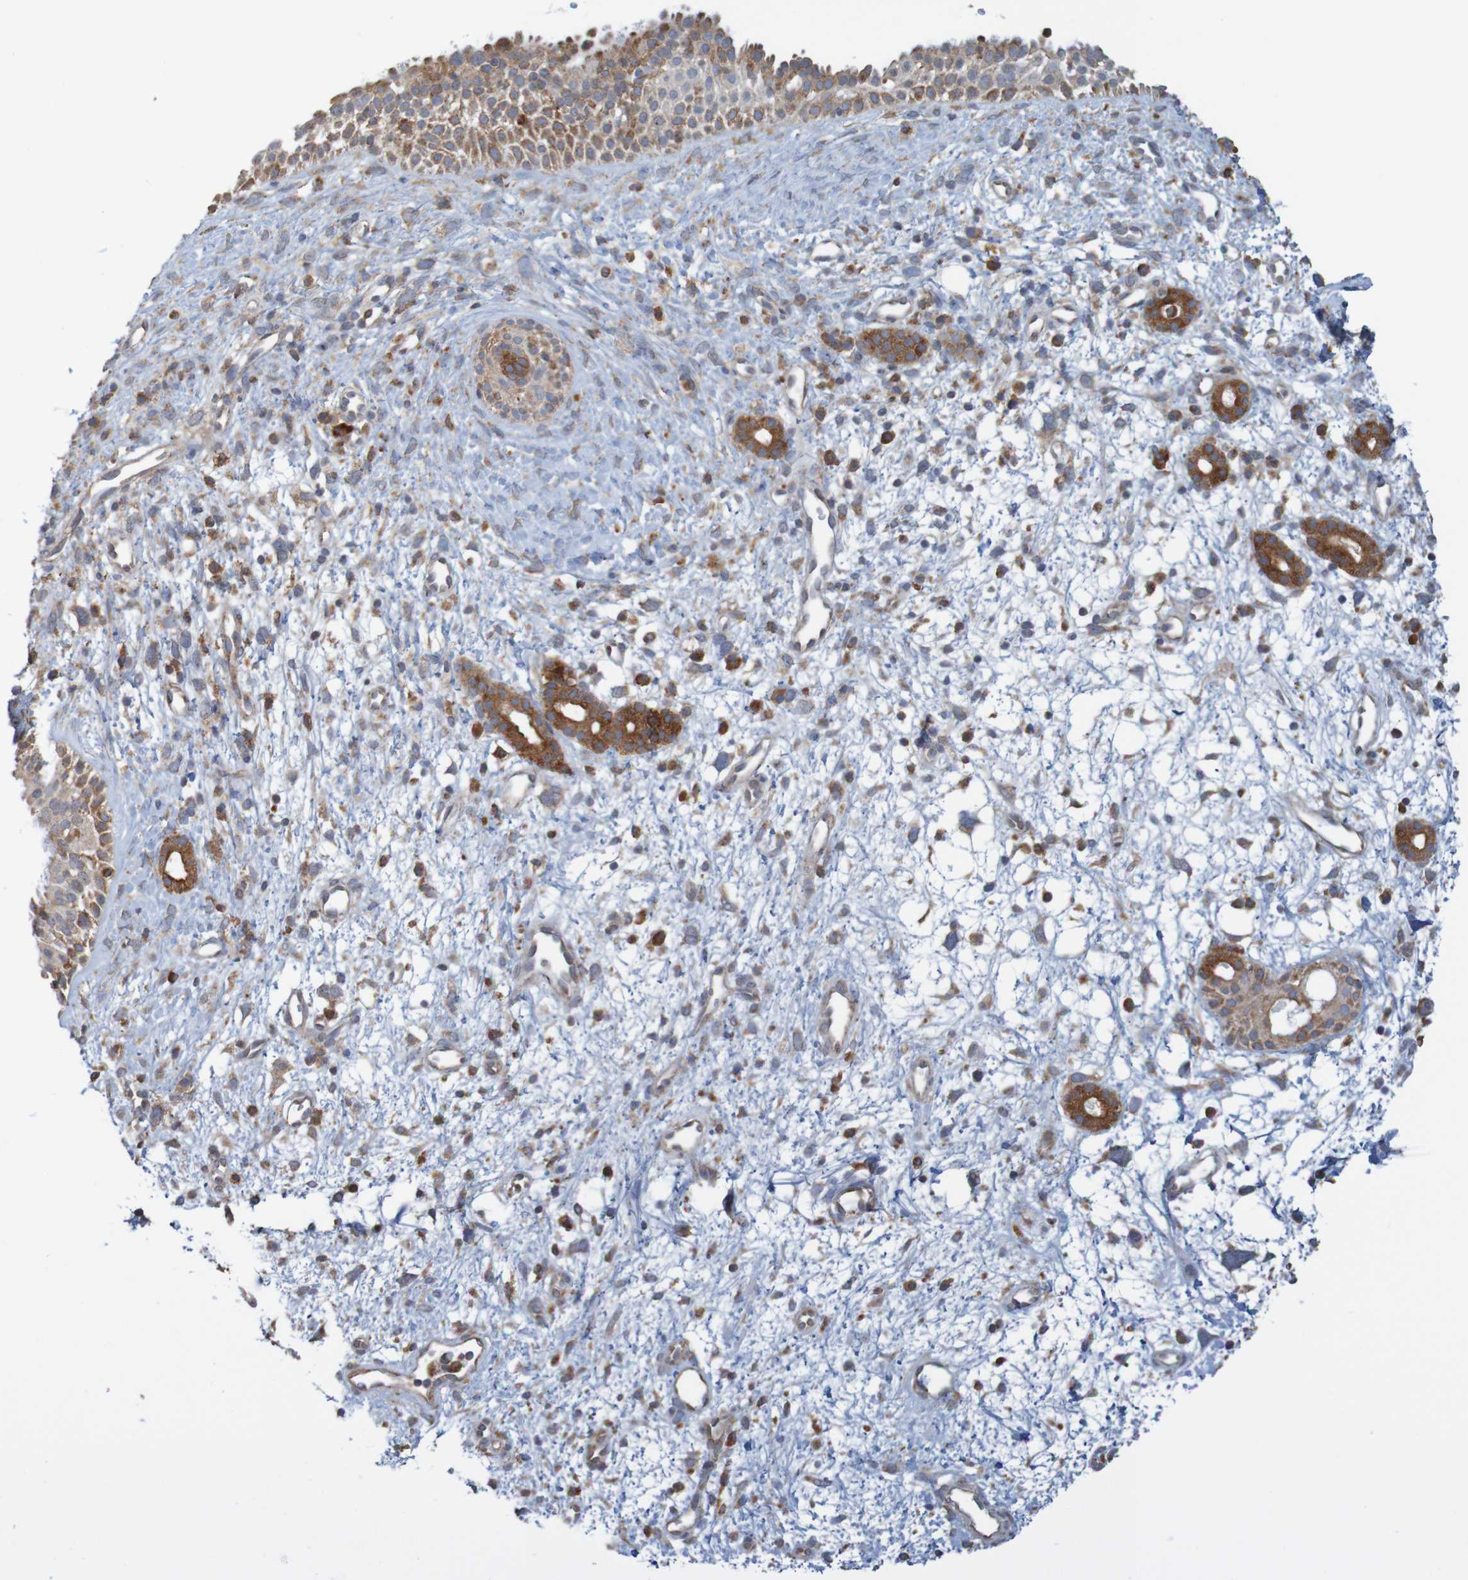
{"staining": {"intensity": "moderate", "quantity": ">75%", "location": "cytoplasmic/membranous"}, "tissue": "nasopharynx", "cell_type": "Respiratory epithelial cells", "image_type": "normal", "snomed": [{"axis": "morphology", "description": "Normal tissue, NOS"}, {"axis": "topography", "description": "Nasopharynx"}], "caption": "Nasopharynx stained with immunohistochemistry (IHC) exhibits moderate cytoplasmic/membranous expression in approximately >75% of respiratory epithelial cells. (DAB IHC, brown staining for protein, blue staining for nuclei).", "gene": "PDIA3", "patient": {"sex": "male", "age": 22}}